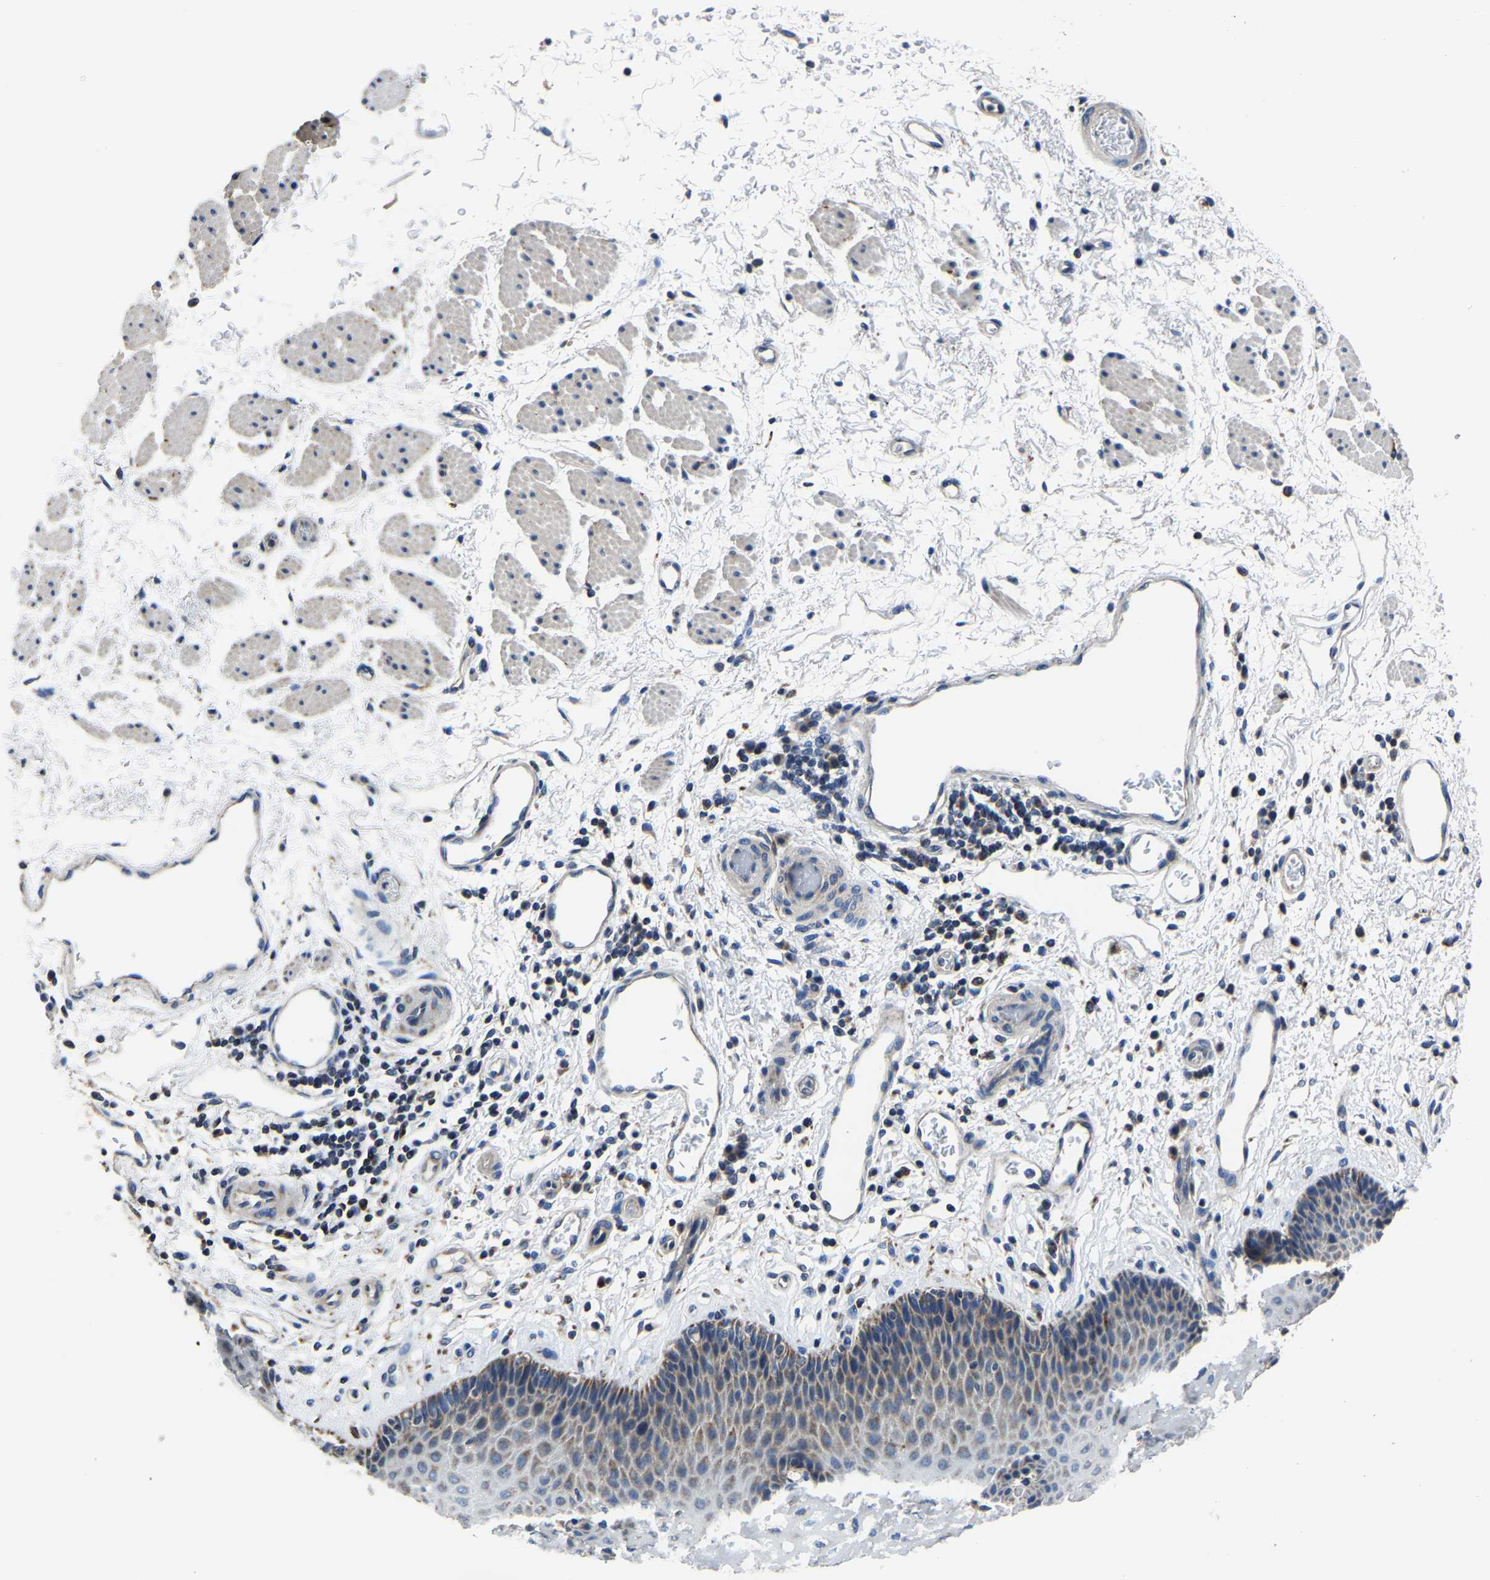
{"staining": {"intensity": "moderate", "quantity": ">75%", "location": "cytoplasmic/membranous"}, "tissue": "esophagus", "cell_type": "Squamous epithelial cells", "image_type": "normal", "snomed": [{"axis": "morphology", "description": "Normal tissue, NOS"}, {"axis": "topography", "description": "Esophagus"}], "caption": "Brown immunohistochemical staining in normal human esophagus reveals moderate cytoplasmic/membranous staining in about >75% of squamous epithelial cells.", "gene": "AGK", "patient": {"sex": "male", "age": 54}}